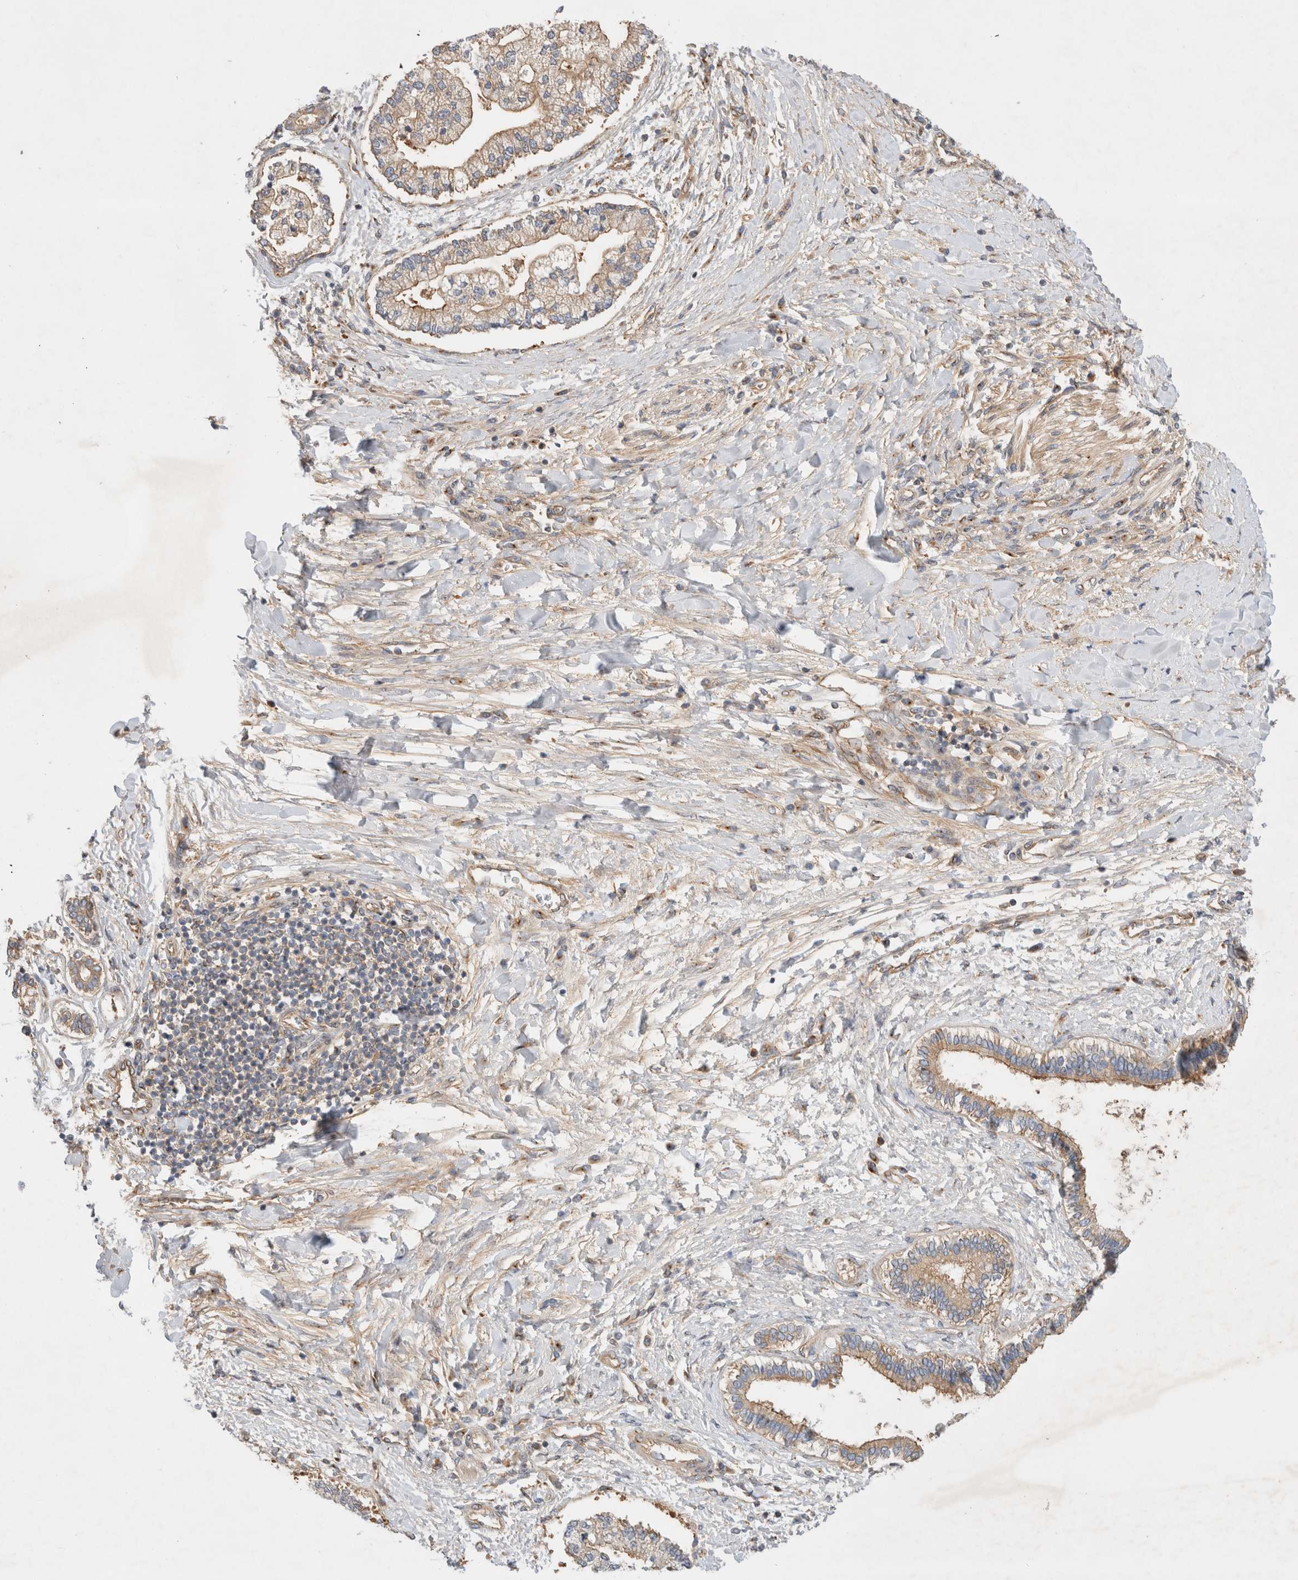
{"staining": {"intensity": "weak", "quantity": ">75%", "location": "cytoplasmic/membranous"}, "tissue": "liver cancer", "cell_type": "Tumor cells", "image_type": "cancer", "snomed": [{"axis": "morphology", "description": "Cholangiocarcinoma"}, {"axis": "topography", "description": "Liver"}], "caption": "This photomicrograph exhibits immunohistochemistry staining of human liver cancer, with low weak cytoplasmic/membranous staining in approximately >75% of tumor cells.", "gene": "GPR150", "patient": {"sex": "male", "age": 50}}